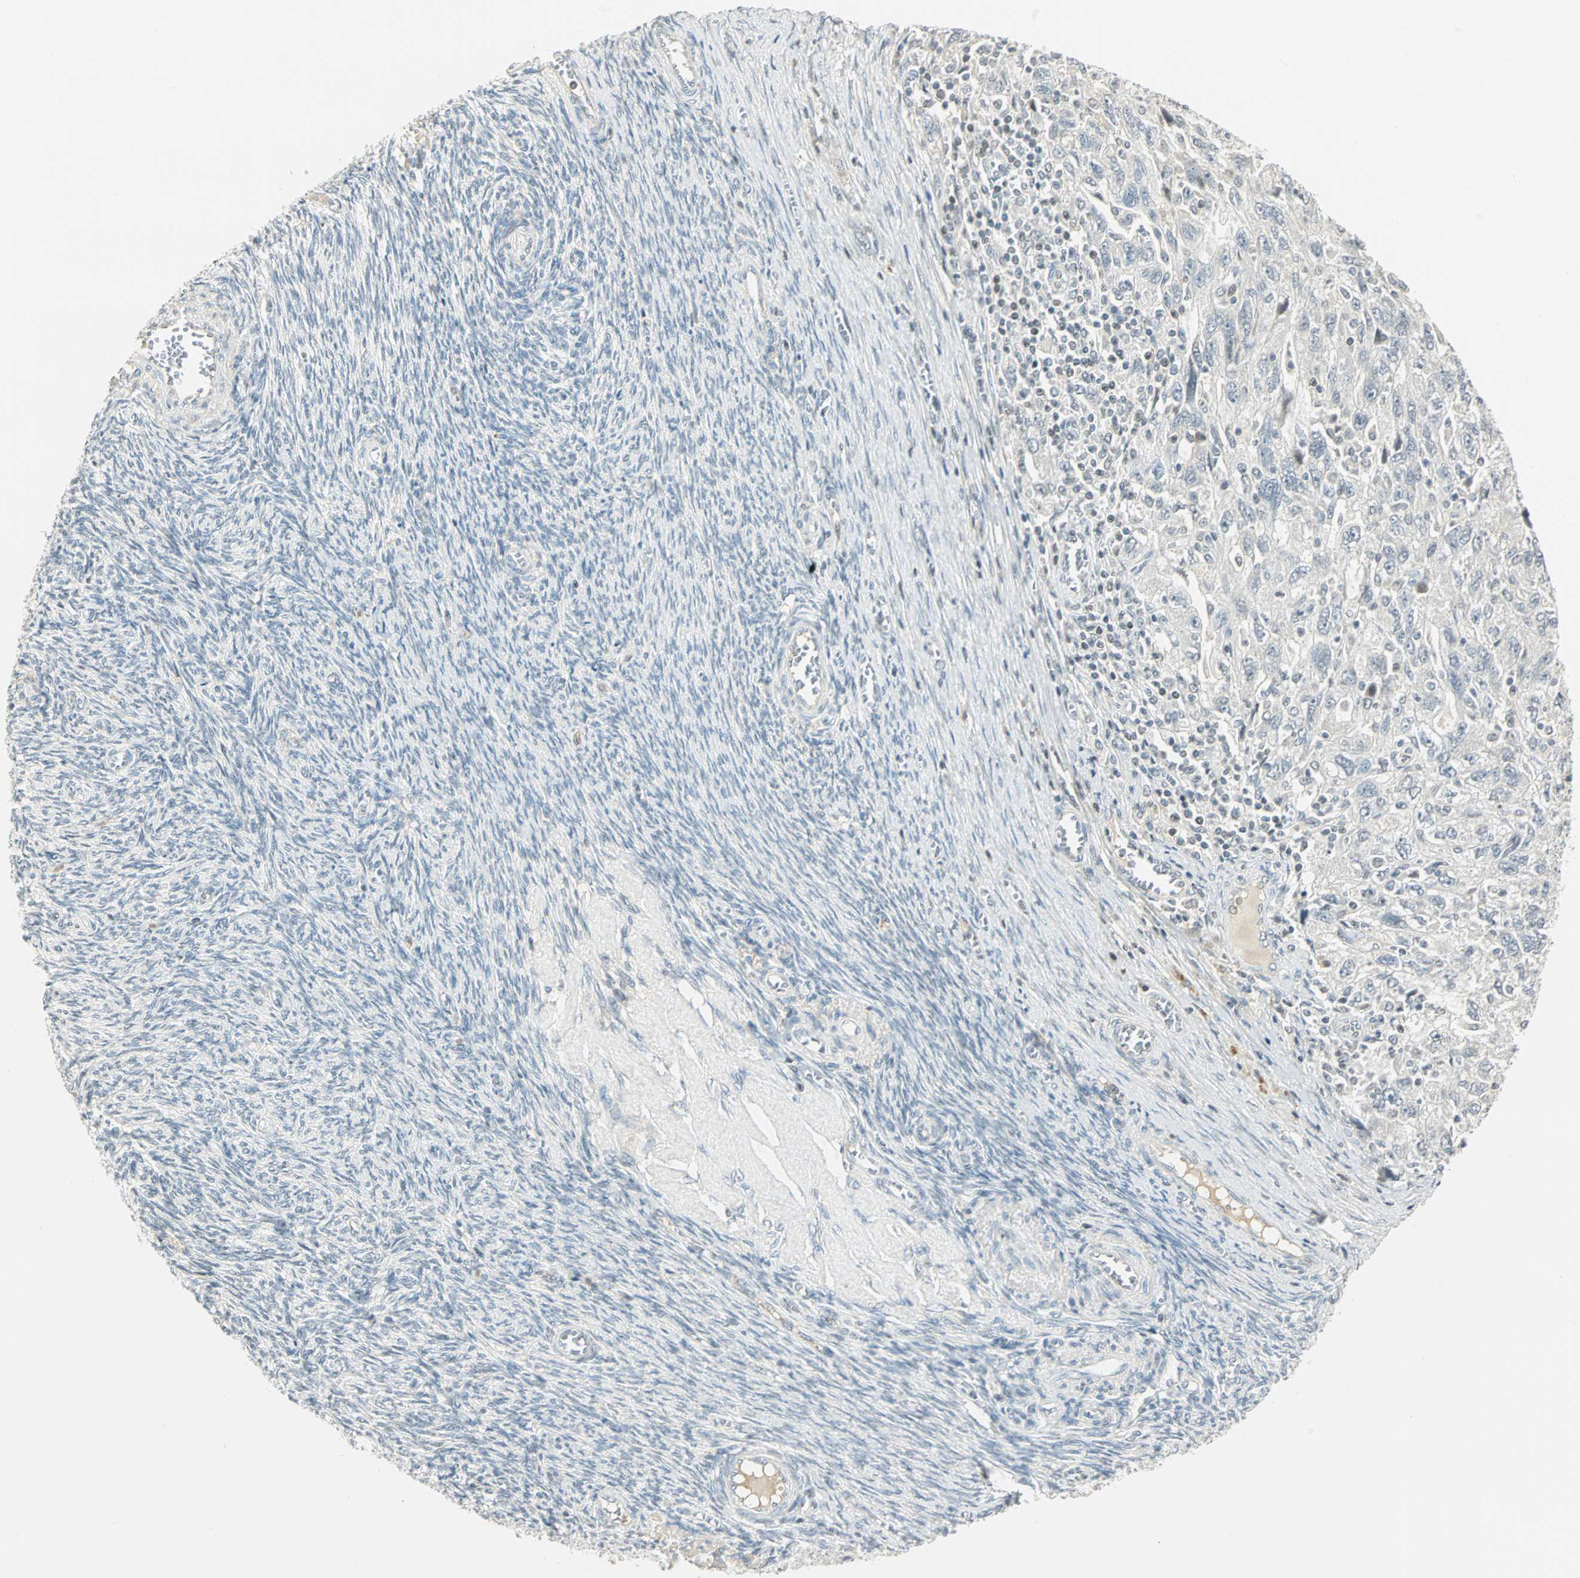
{"staining": {"intensity": "weak", "quantity": "<25%", "location": "nuclear"}, "tissue": "ovarian cancer", "cell_type": "Tumor cells", "image_type": "cancer", "snomed": [{"axis": "morphology", "description": "Carcinoma, NOS"}, {"axis": "morphology", "description": "Cystadenocarcinoma, serous, NOS"}, {"axis": "topography", "description": "Ovary"}], "caption": "Human carcinoma (ovarian) stained for a protein using immunohistochemistry (IHC) exhibits no staining in tumor cells.", "gene": "SMAD3", "patient": {"sex": "female", "age": 69}}